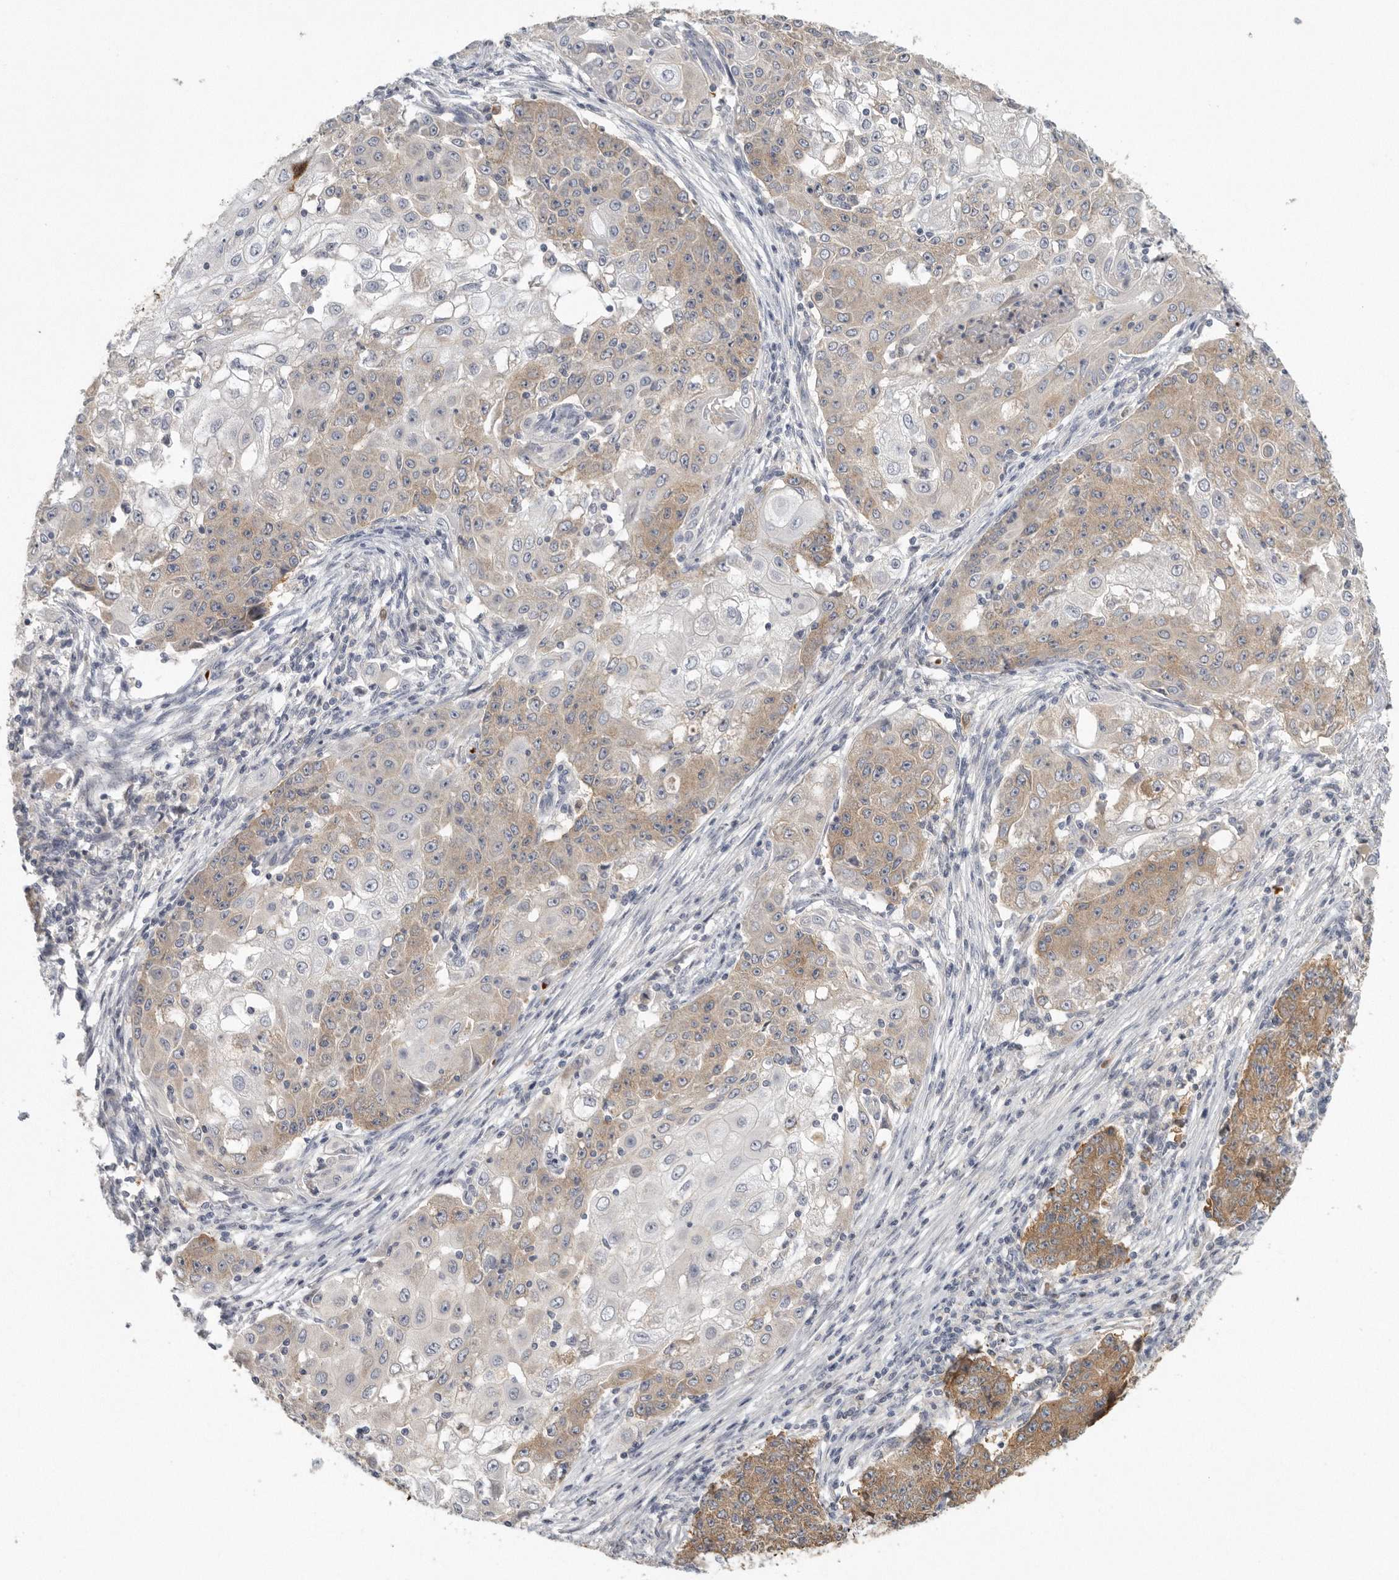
{"staining": {"intensity": "moderate", "quantity": "25%-75%", "location": "cytoplasmic/membranous"}, "tissue": "ovarian cancer", "cell_type": "Tumor cells", "image_type": "cancer", "snomed": [{"axis": "morphology", "description": "Carcinoma, endometroid"}, {"axis": "topography", "description": "Ovary"}], "caption": "Immunohistochemical staining of ovarian endometroid carcinoma demonstrates medium levels of moderate cytoplasmic/membranous expression in approximately 25%-75% of tumor cells.", "gene": "CFAP298", "patient": {"sex": "female", "age": 42}}